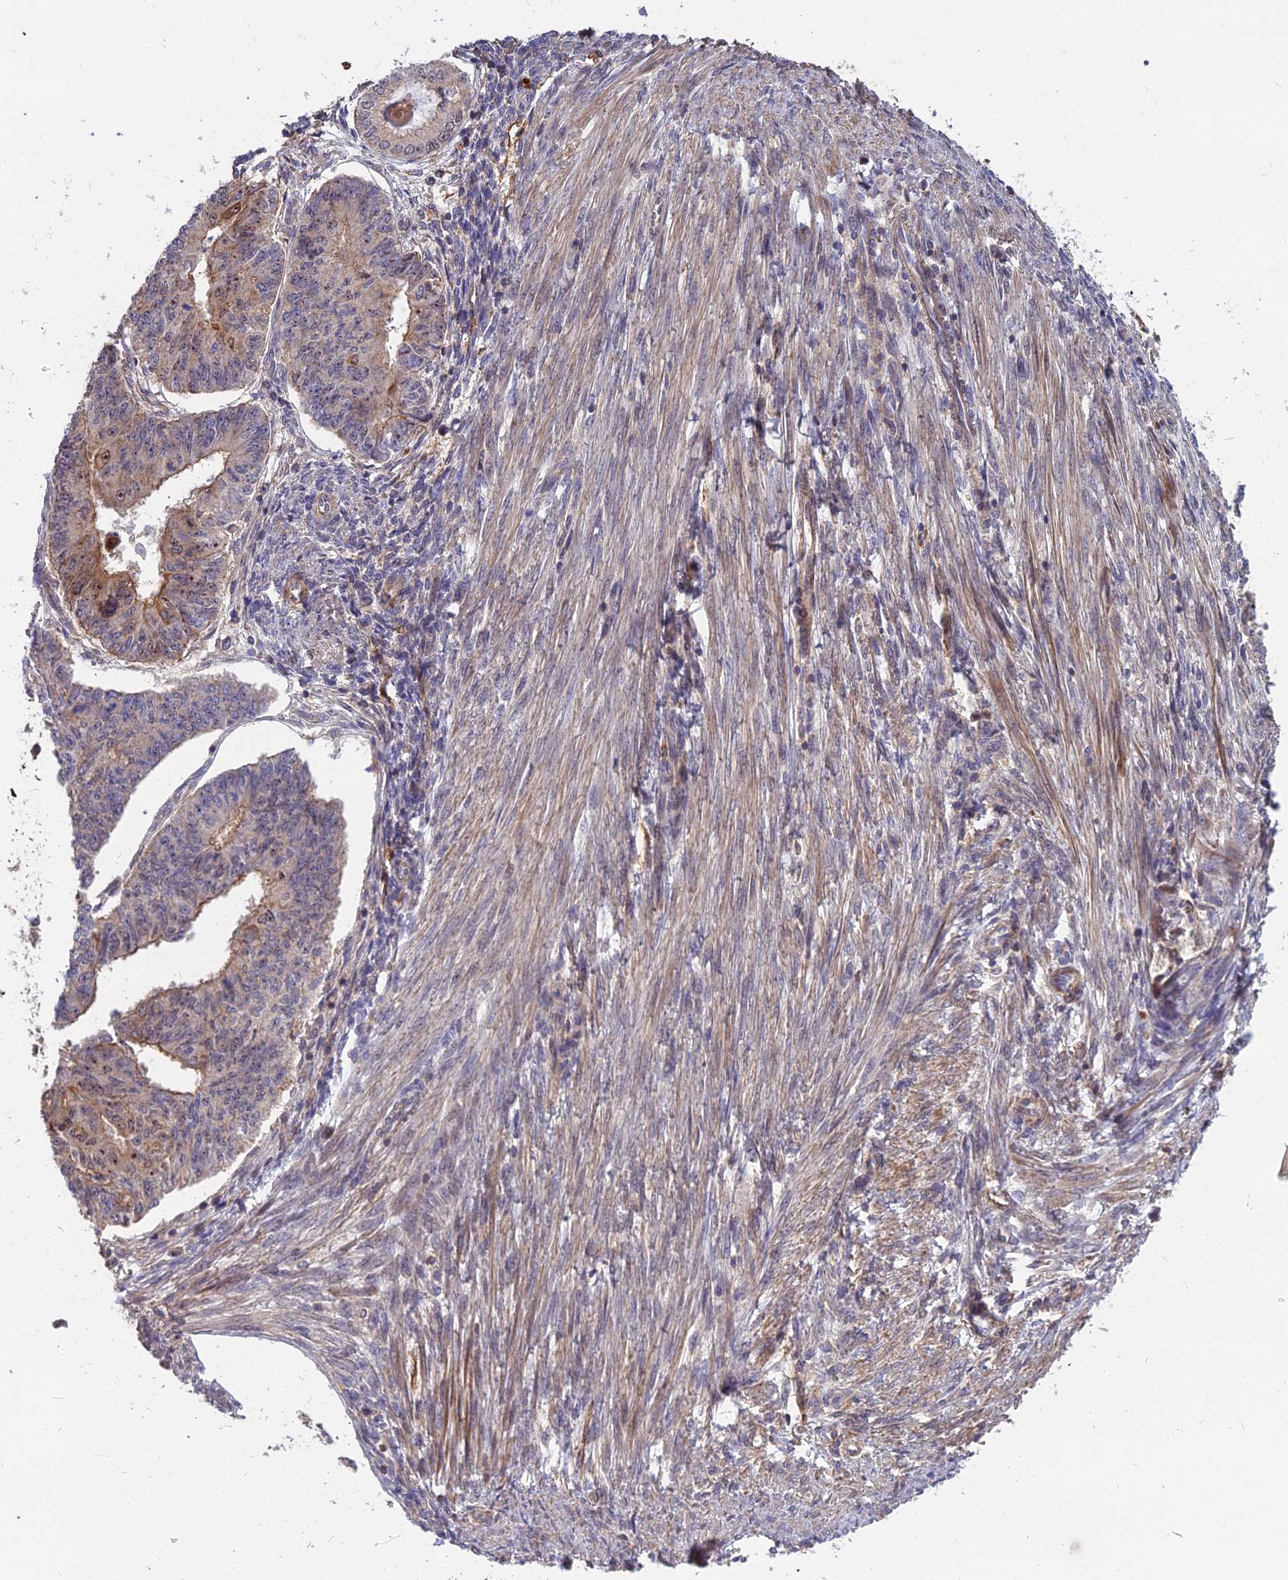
{"staining": {"intensity": "moderate", "quantity": "<25%", "location": "cytoplasmic/membranous,nuclear"}, "tissue": "endometrial cancer", "cell_type": "Tumor cells", "image_type": "cancer", "snomed": [{"axis": "morphology", "description": "Adenocarcinoma, NOS"}, {"axis": "topography", "description": "Endometrium"}], "caption": "A brown stain labels moderate cytoplasmic/membranous and nuclear positivity of a protein in human endometrial cancer tumor cells. Nuclei are stained in blue.", "gene": "TCEA3", "patient": {"sex": "female", "age": 32}}